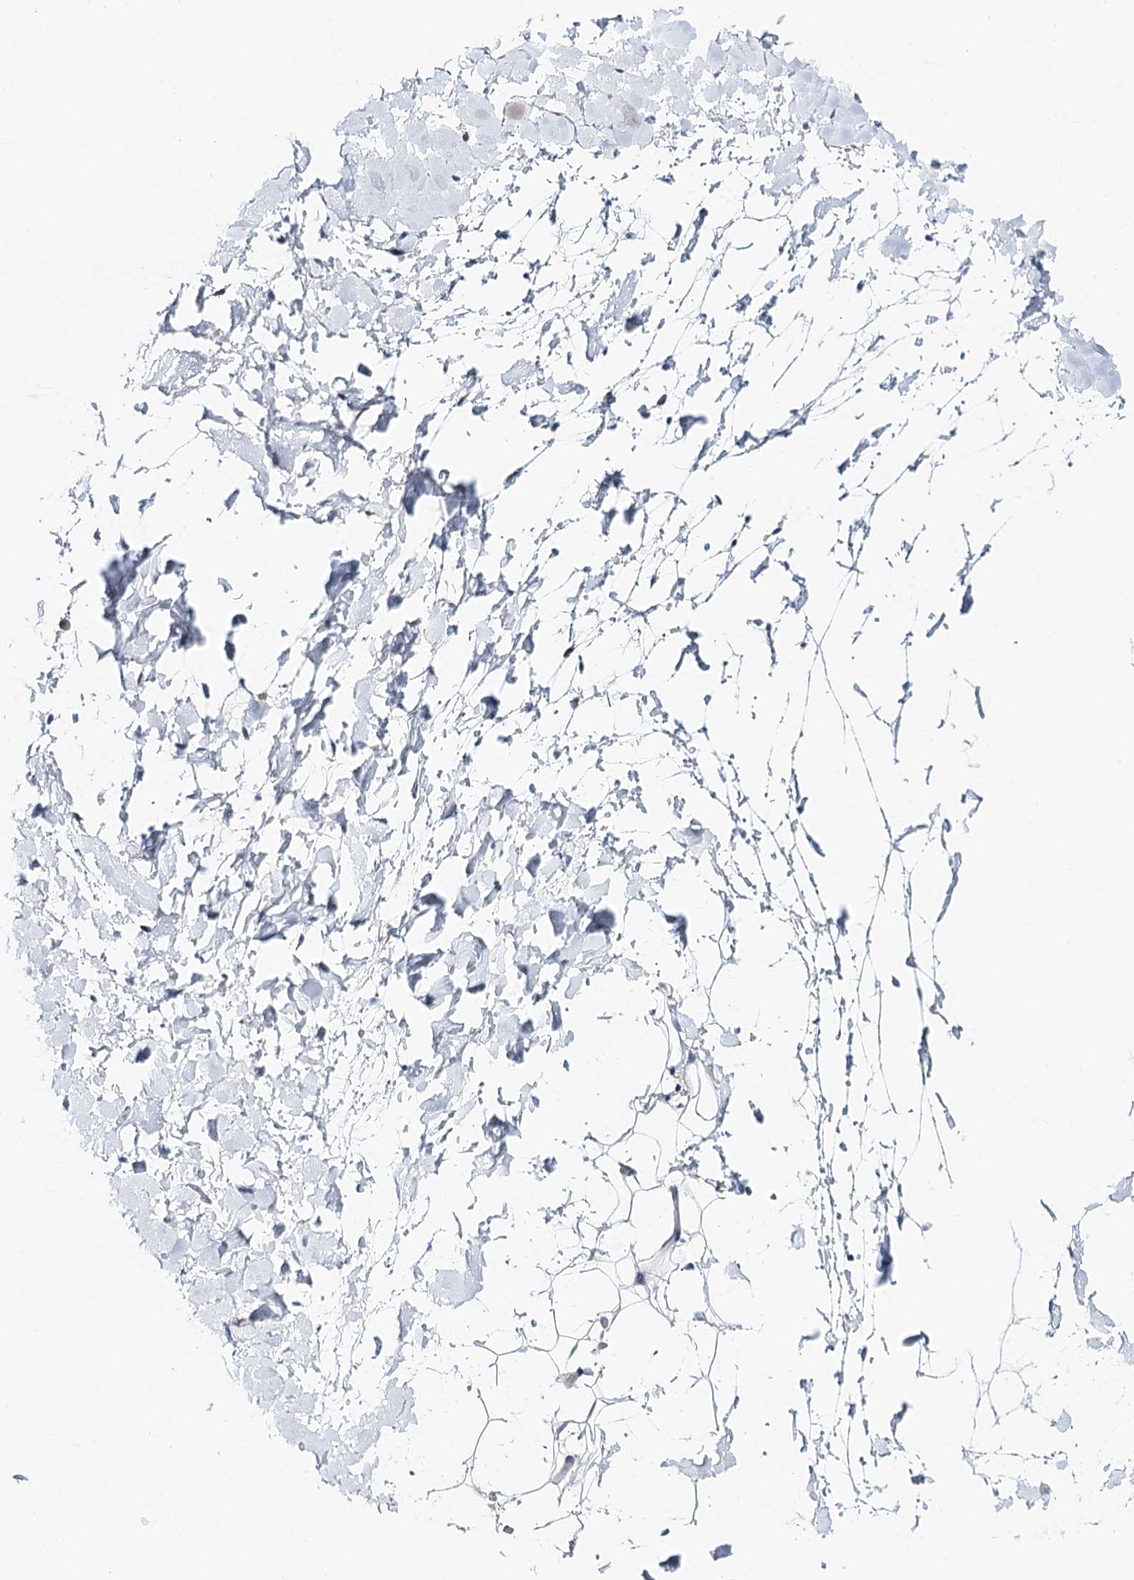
{"staining": {"intensity": "negative", "quantity": "none", "location": "none"}, "tissue": "adipose tissue", "cell_type": "Adipocytes", "image_type": "normal", "snomed": [{"axis": "morphology", "description": "Normal tissue, NOS"}, {"axis": "topography", "description": "Breast"}], "caption": "Protein analysis of unremarkable adipose tissue reveals no significant staining in adipocytes.", "gene": "DAPK1", "patient": {"sex": "female", "age": 26}}